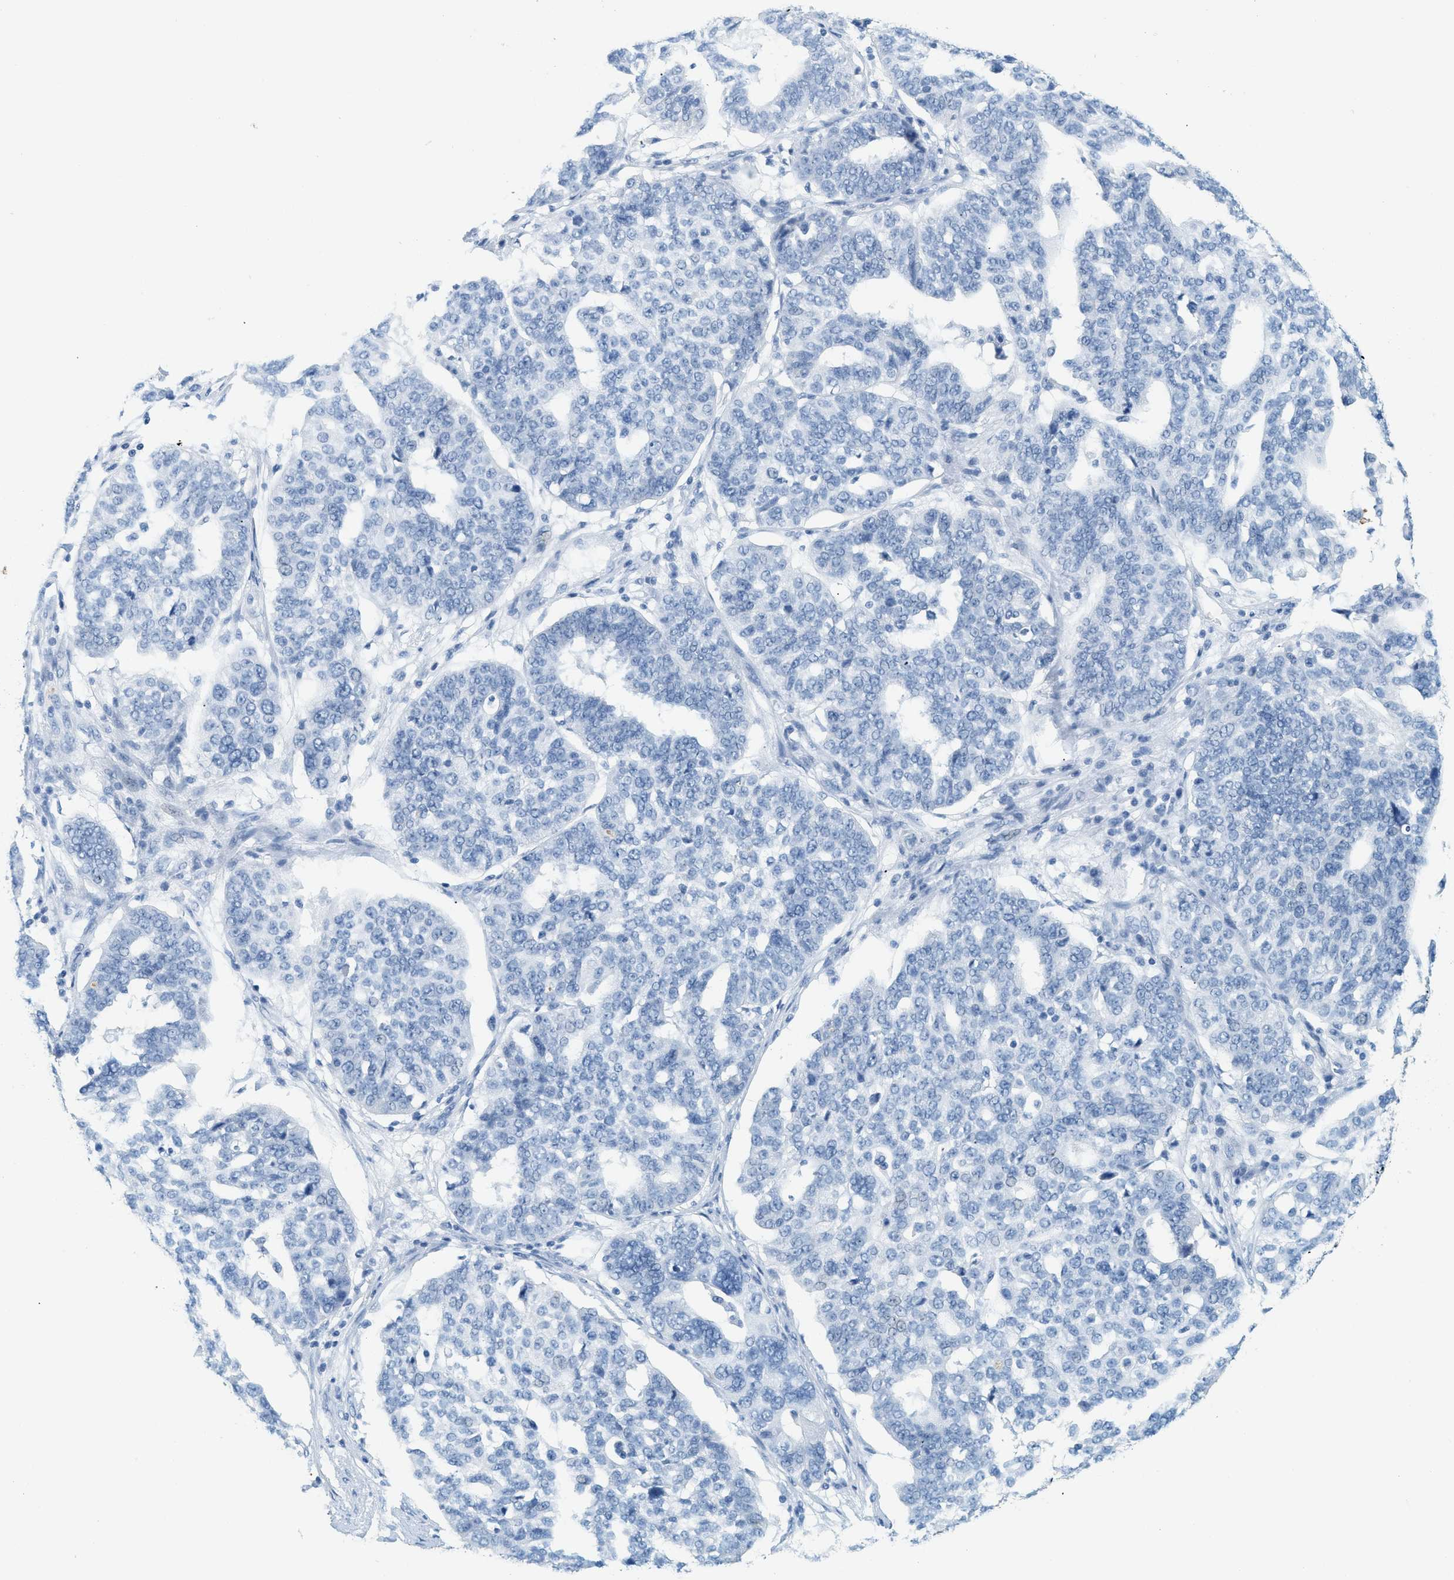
{"staining": {"intensity": "negative", "quantity": "none", "location": "none"}, "tissue": "ovarian cancer", "cell_type": "Tumor cells", "image_type": "cancer", "snomed": [{"axis": "morphology", "description": "Cystadenocarcinoma, serous, NOS"}, {"axis": "topography", "description": "Ovary"}], "caption": "Tumor cells are negative for brown protein staining in serous cystadenocarcinoma (ovarian). The staining was performed using DAB to visualize the protein expression in brown, while the nuclei were stained in blue with hematoxylin (Magnification: 20x).", "gene": "LCN2", "patient": {"sex": "female", "age": 59}}